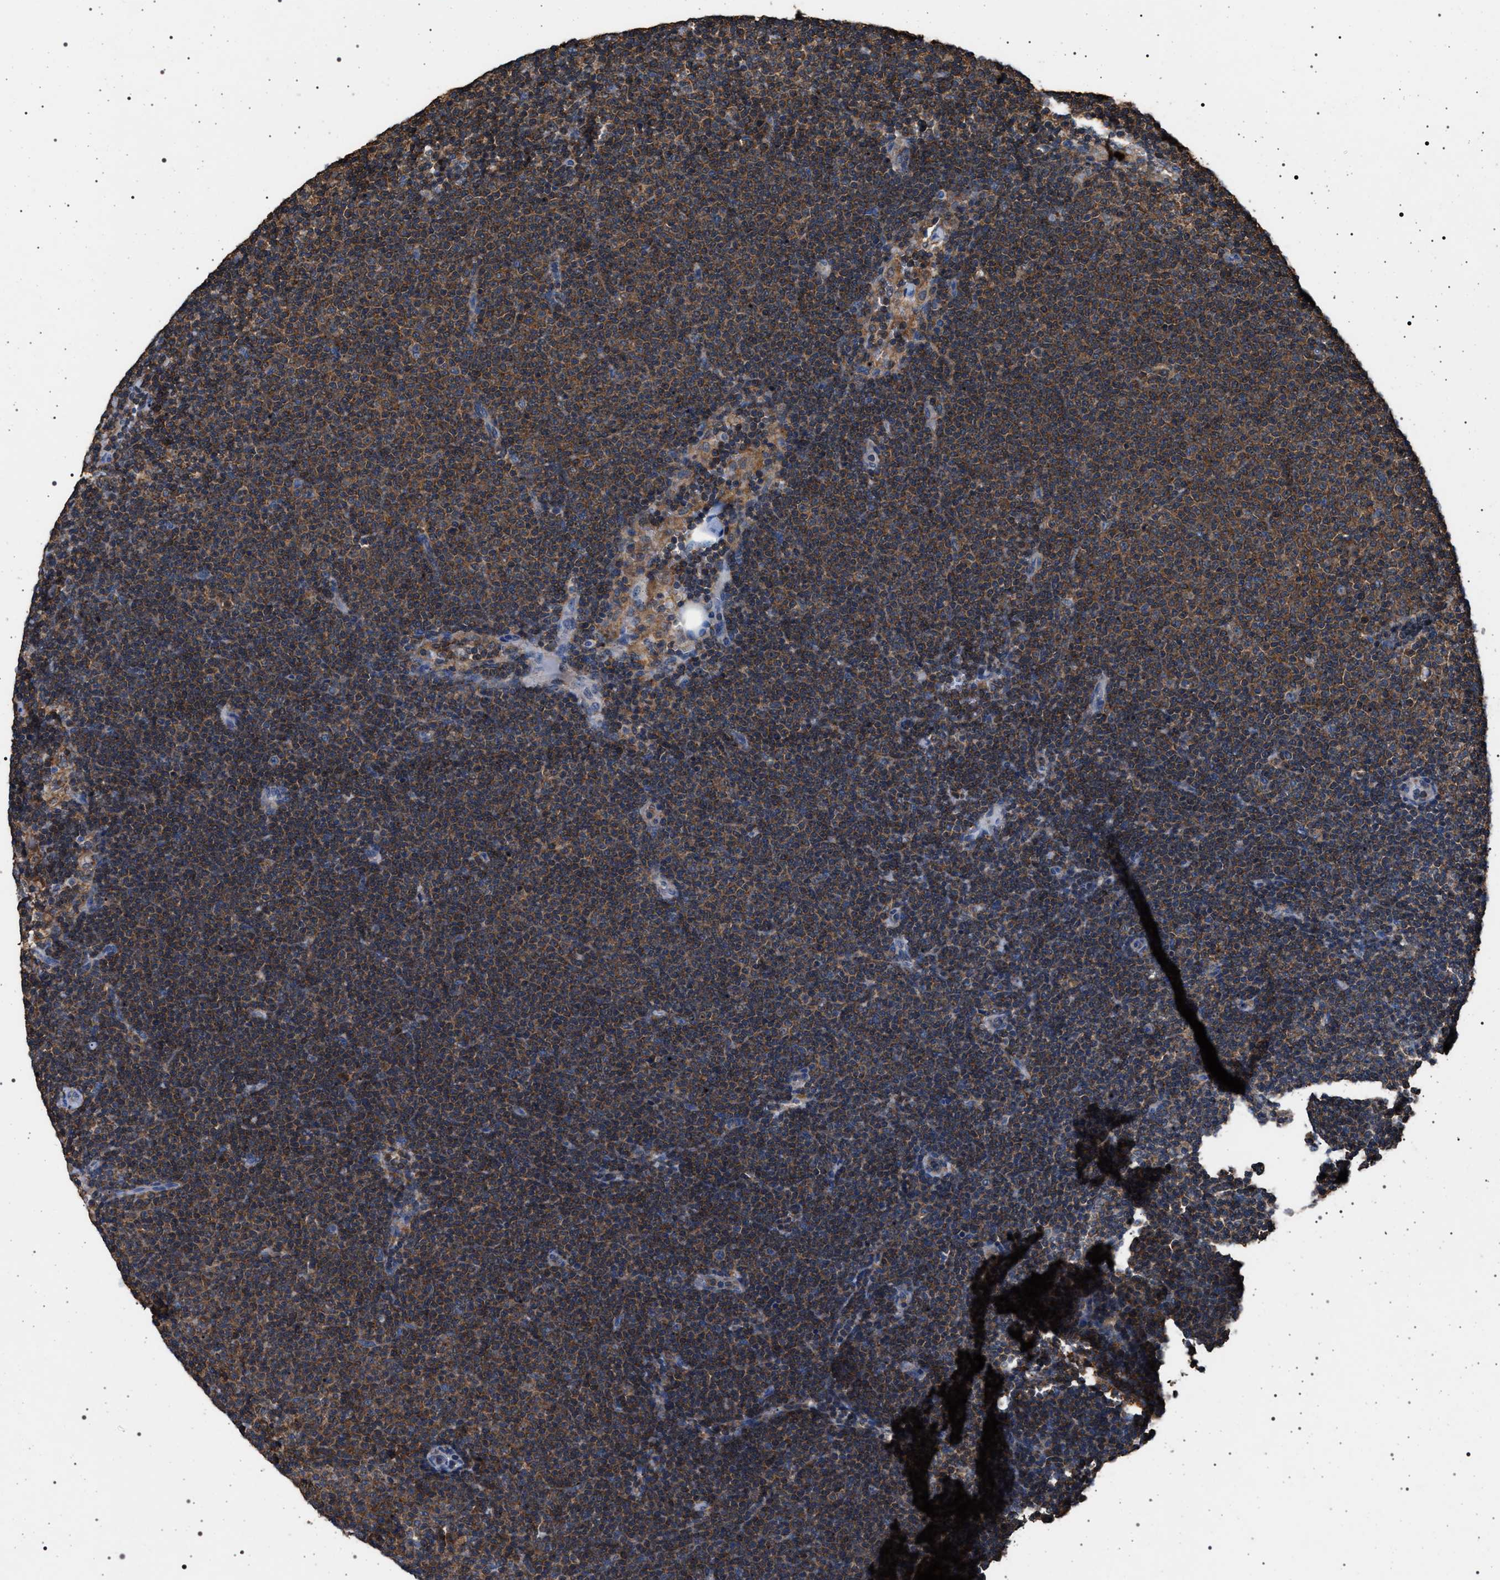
{"staining": {"intensity": "strong", "quantity": ">75%", "location": "cytoplasmic/membranous"}, "tissue": "lymphoma", "cell_type": "Tumor cells", "image_type": "cancer", "snomed": [{"axis": "morphology", "description": "Malignant lymphoma, non-Hodgkin's type, Low grade"}, {"axis": "topography", "description": "Lymph node"}], "caption": "Tumor cells reveal strong cytoplasmic/membranous staining in approximately >75% of cells in lymphoma.", "gene": "SMAP2", "patient": {"sex": "female", "age": 53}}